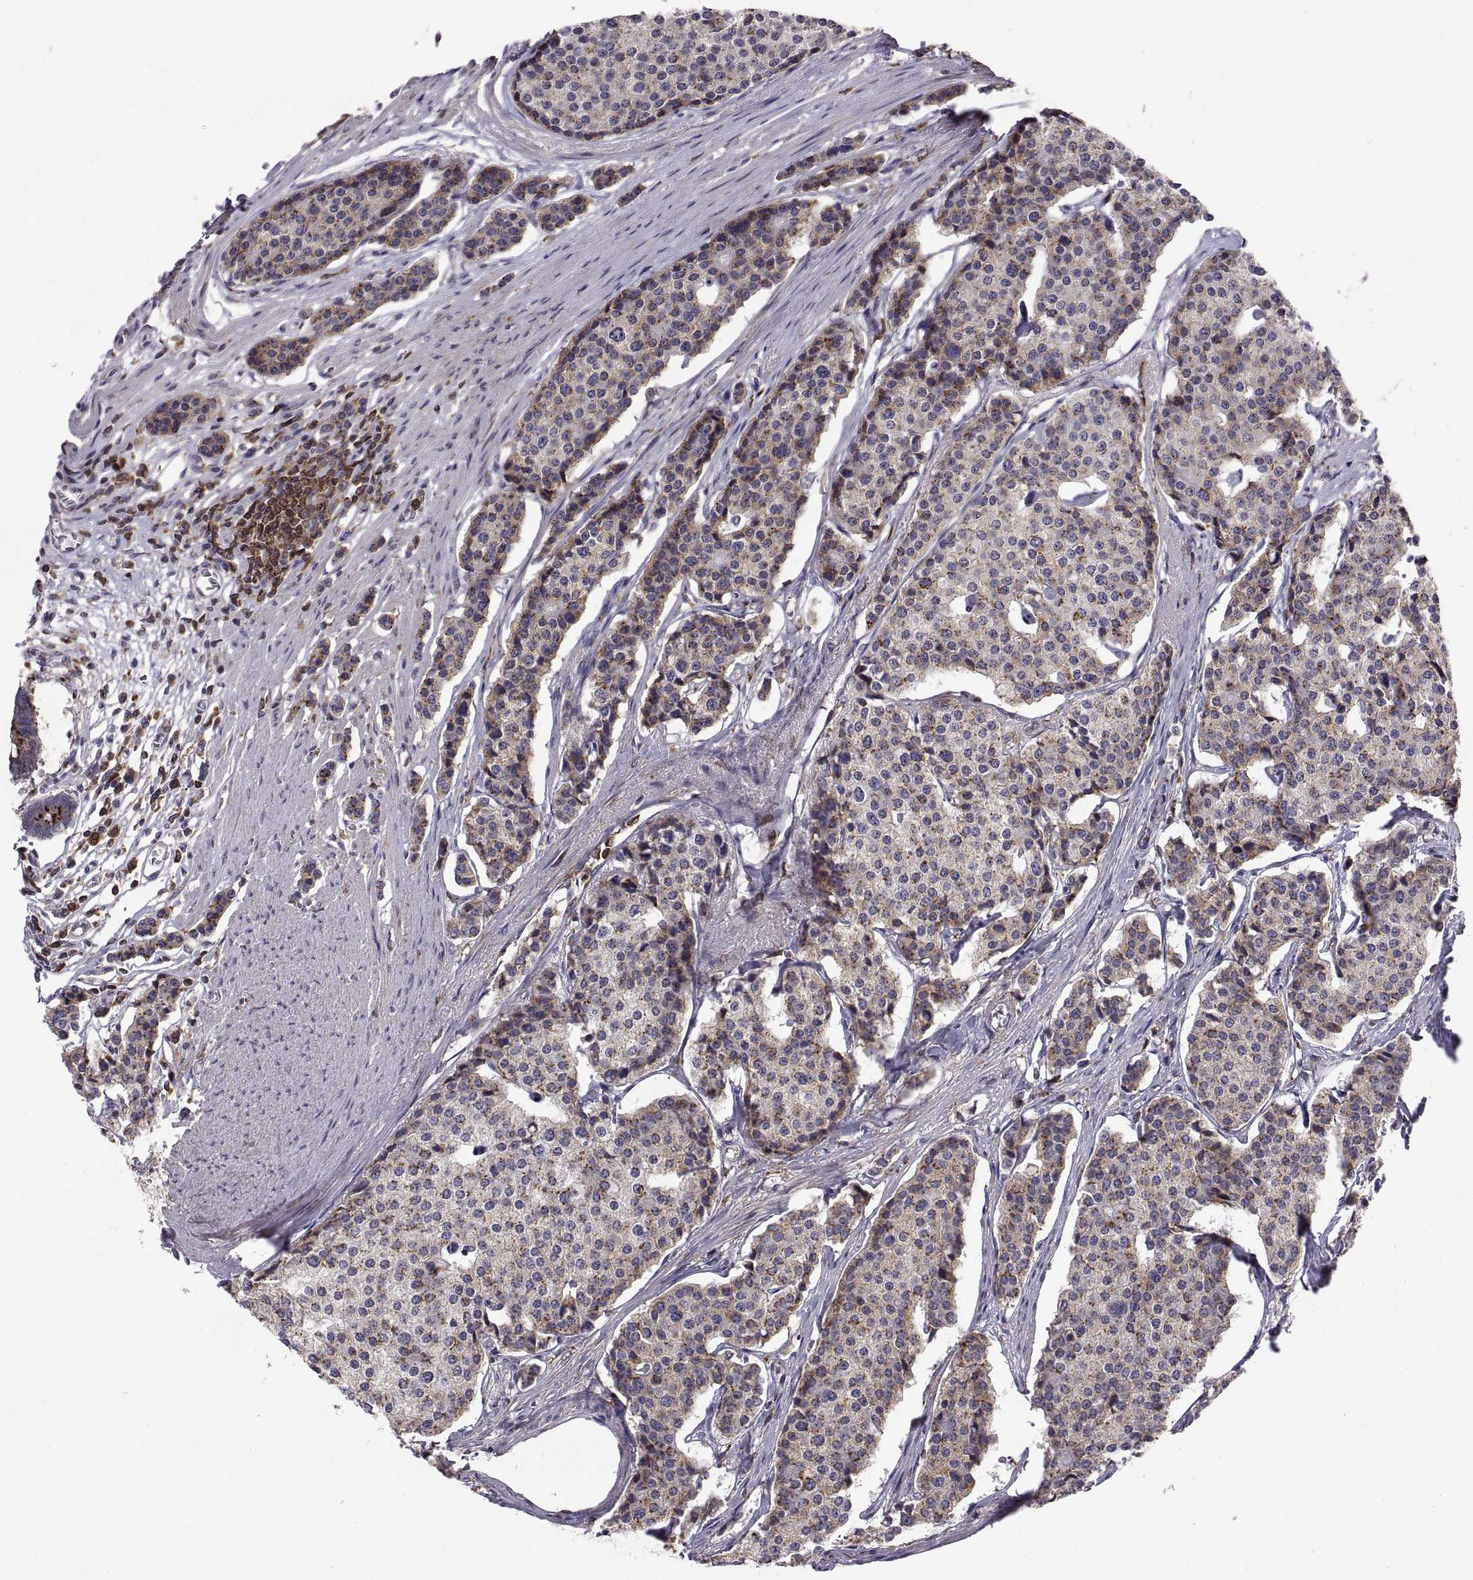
{"staining": {"intensity": "moderate", "quantity": "25%-75%", "location": "cytoplasmic/membranous"}, "tissue": "carcinoid", "cell_type": "Tumor cells", "image_type": "cancer", "snomed": [{"axis": "morphology", "description": "Carcinoid, malignant, NOS"}, {"axis": "topography", "description": "Small intestine"}], "caption": "Immunohistochemical staining of carcinoid reveals medium levels of moderate cytoplasmic/membranous expression in about 25%-75% of tumor cells. (DAB (3,3'-diaminobenzidine) = brown stain, brightfield microscopy at high magnification).", "gene": "ACAP1", "patient": {"sex": "female", "age": 65}}